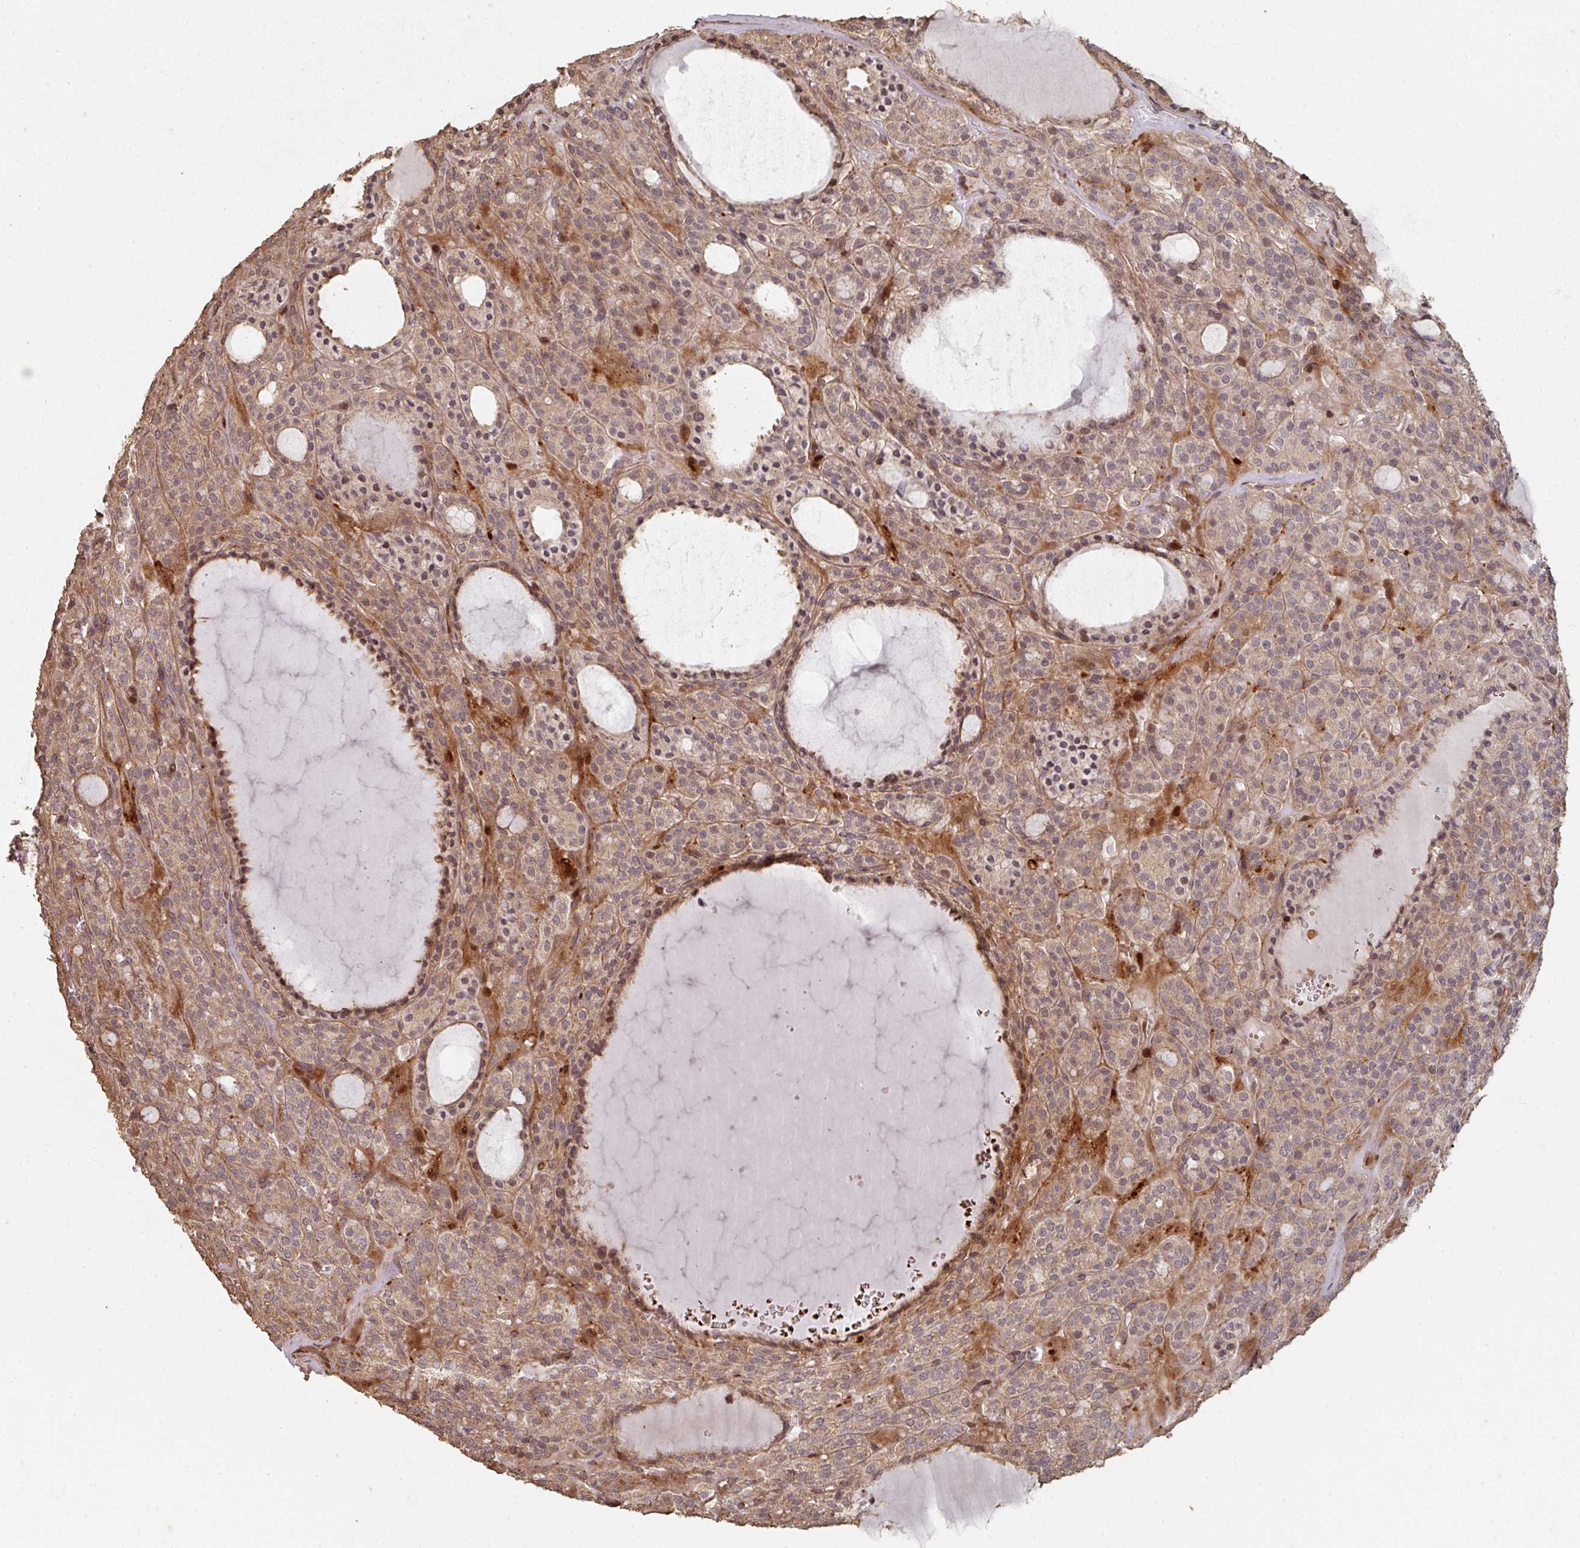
{"staining": {"intensity": "moderate", "quantity": ">75%", "location": "cytoplasmic/membranous,nuclear"}, "tissue": "thyroid cancer", "cell_type": "Tumor cells", "image_type": "cancer", "snomed": [{"axis": "morphology", "description": "Follicular adenoma carcinoma, NOS"}, {"axis": "topography", "description": "Thyroid gland"}], "caption": "The photomicrograph demonstrates a brown stain indicating the presence of a protein in the cytoplasmic/membranous and nuclear of tumor cells in follicular adenoma carcinoma (thyroid). (DAB IHC with brightfield microscopy, high magnification).", "gene": "CA7", "patient": {"sex": "female", "age": 63}}